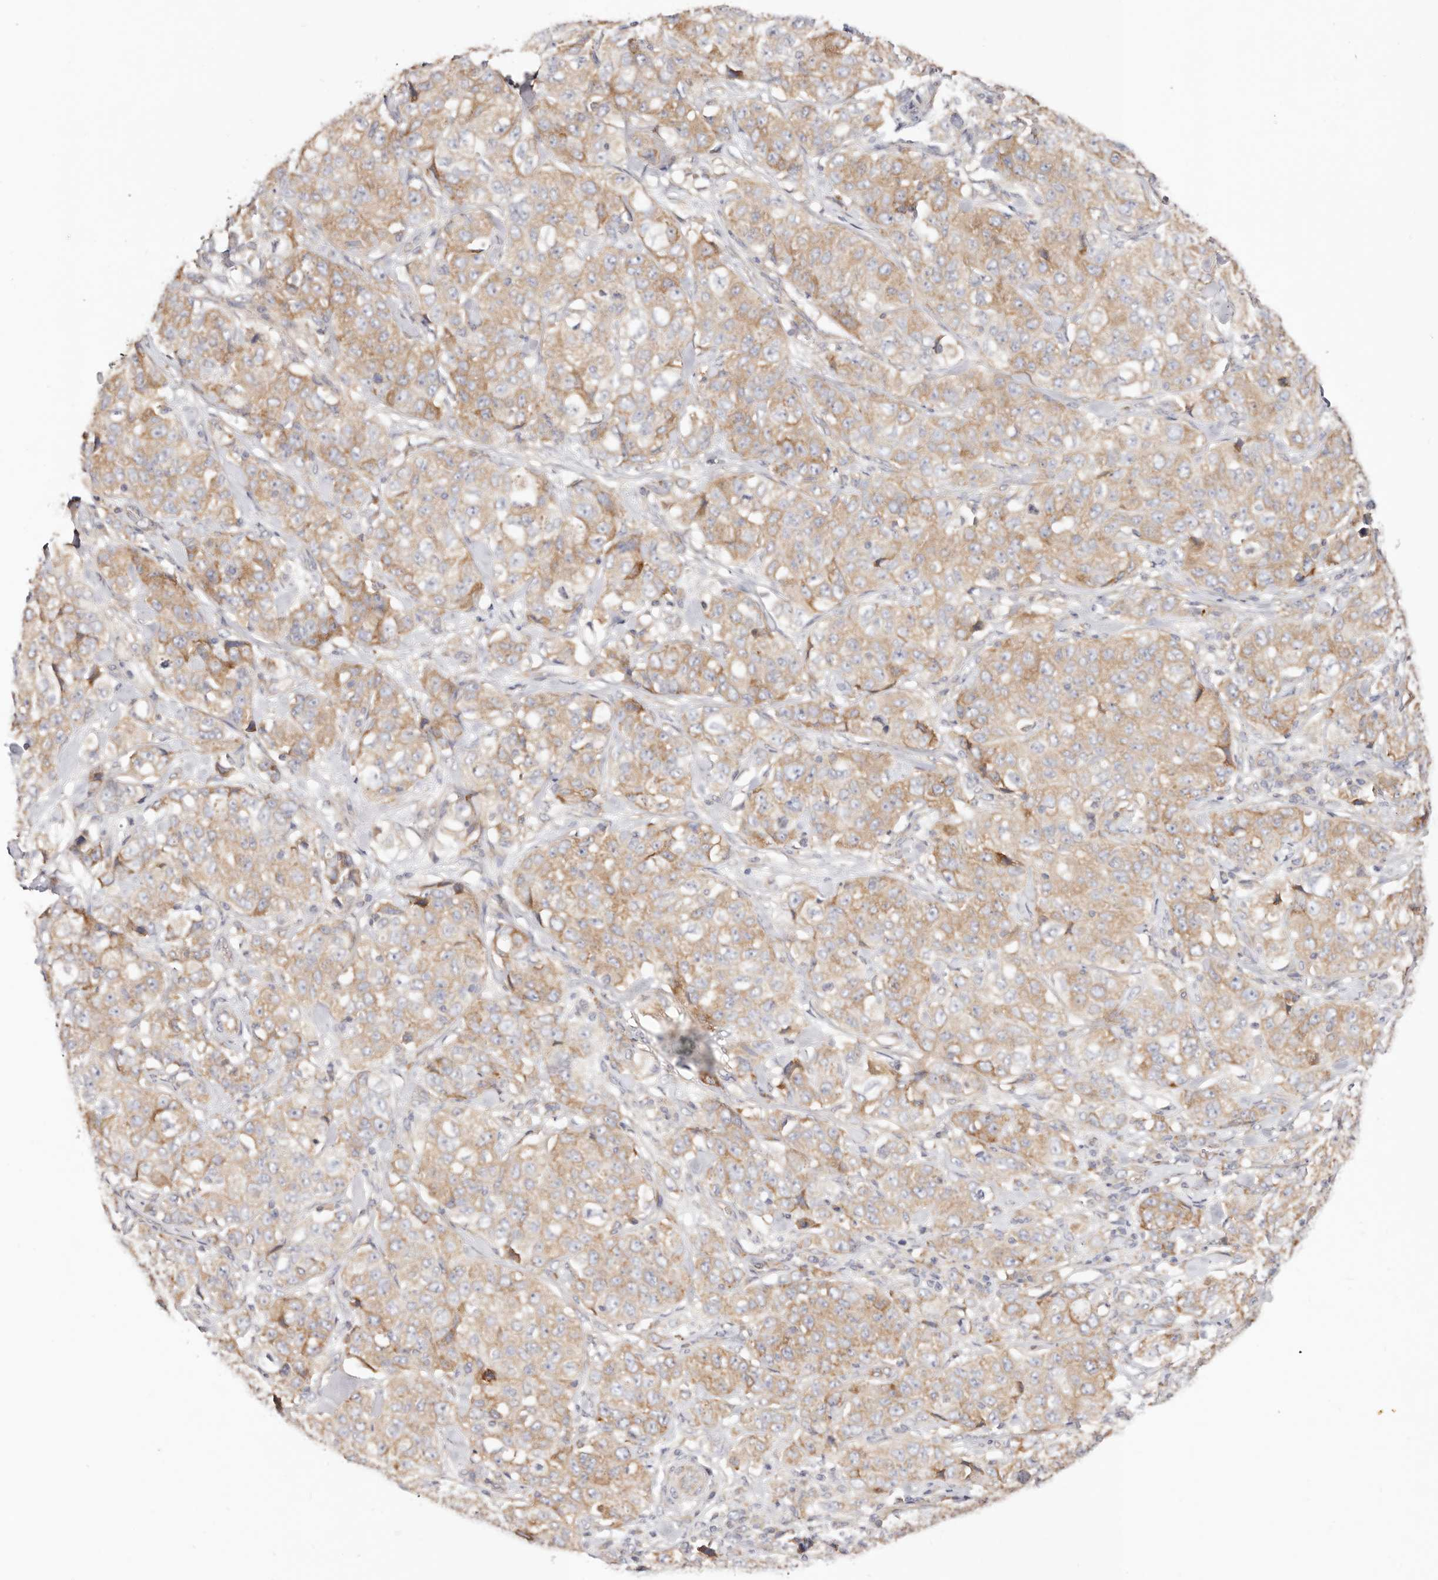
{"staining": {"intensity": "moderate", "quantity": ">75%", "location": "cytoplasmic/membranous"}, "tissue": "stomach cancer", "cell_type": "Tumor cells", "image_type": "cancer", "snomed": [{"axis": "morphology", "description": "Adenocarcinoma, NOS"}, {"axis": "topography", "description": "Stomach"}], "caption": "IHC photomicrograph of stomach cancer stained for a protein (brown), which reveals medium levels of moderate cytoplasmic/membranous positivity in about >75% of tumor cells.", "gene": "GNA13", "patient": {"sex": "male", "age": 48}}